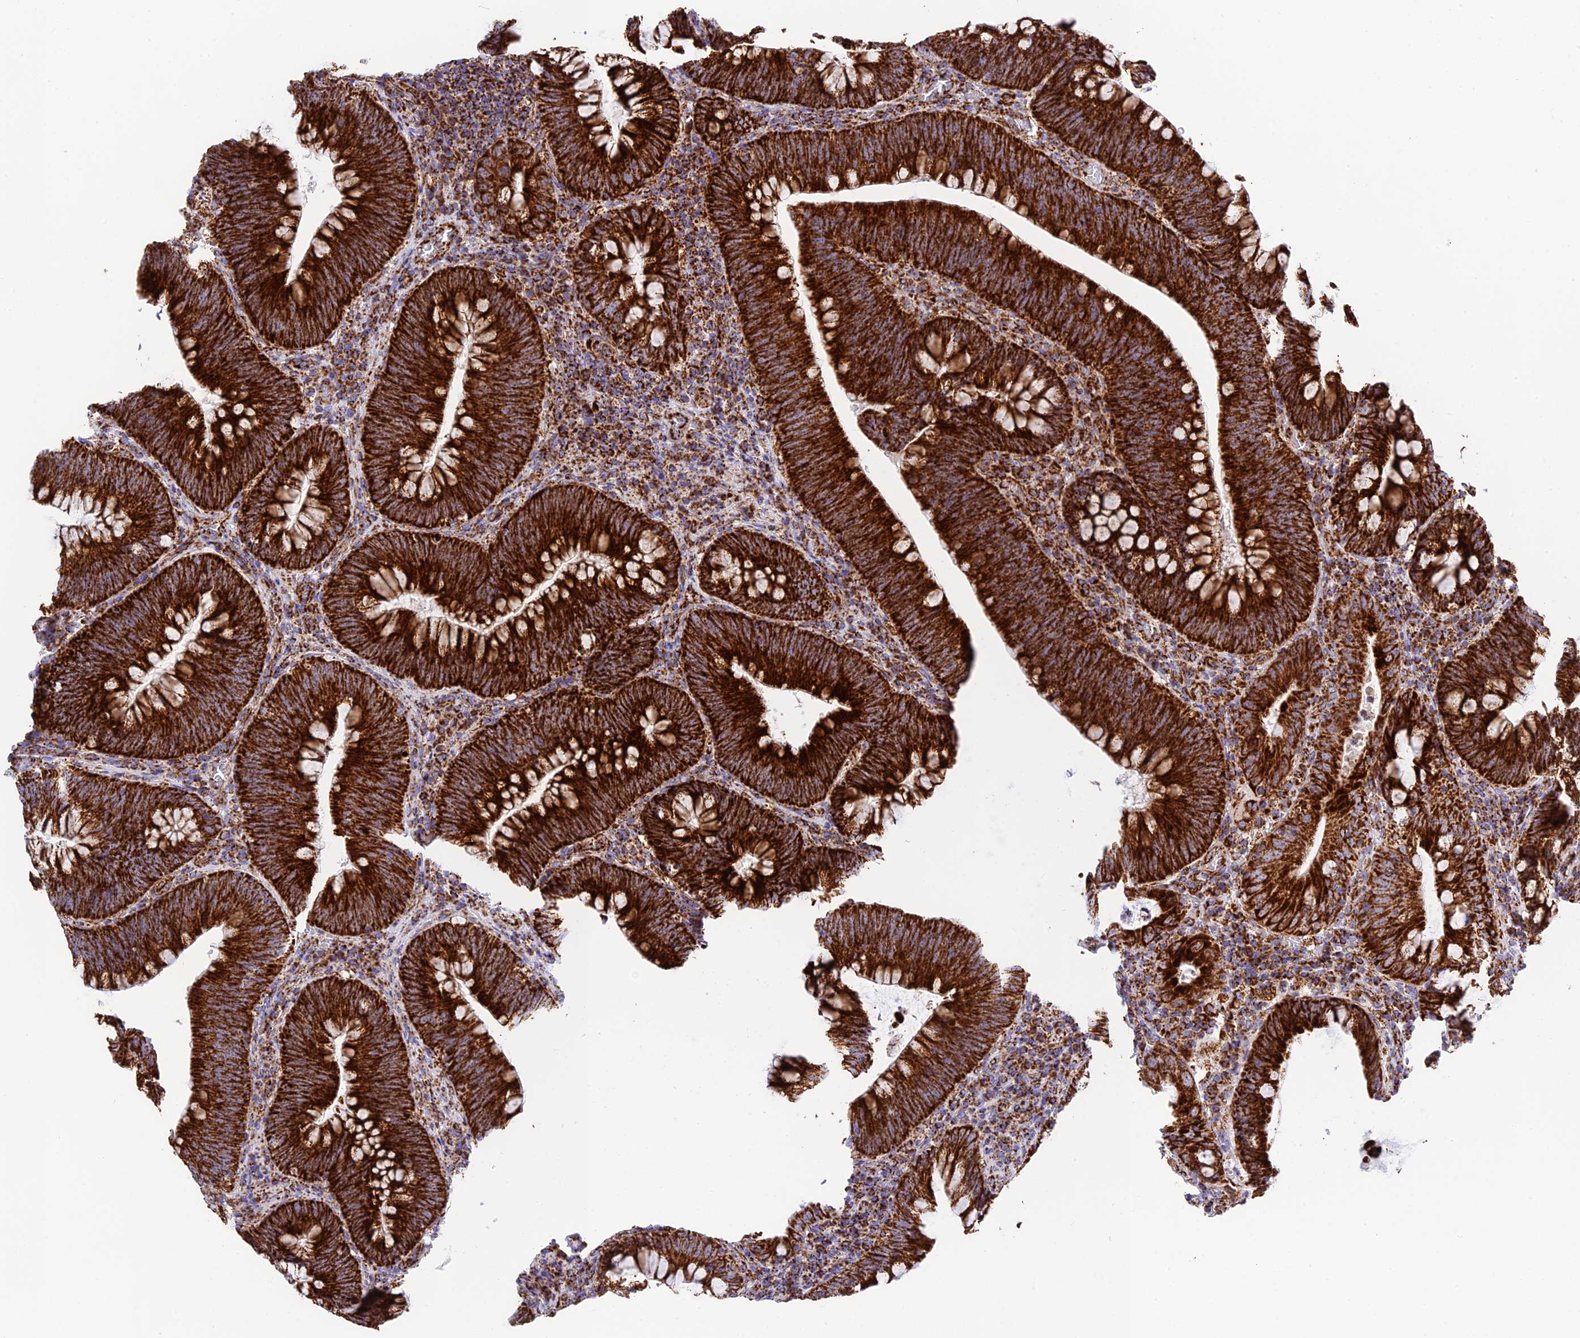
{"staining": {"intensity": "strong", "quantity": ">75%", "location": "cytoplasmic/membranous"}, "tissue": "colorectal cancer", "cell_type": "Tumor cells", "image_type": "cancer", "snomed": [{"axis": "morphology", "description": "Normal tissue, NOS"}, {"axis": "topography", "description": "Colon"}], "caption": "A brown stain labels strong cytoplasmic/membranous staining of a protein in colorectal cancer tumor cells.", "gene": "CHCHD3", "patient": {"sex": "female", "age": 82}}